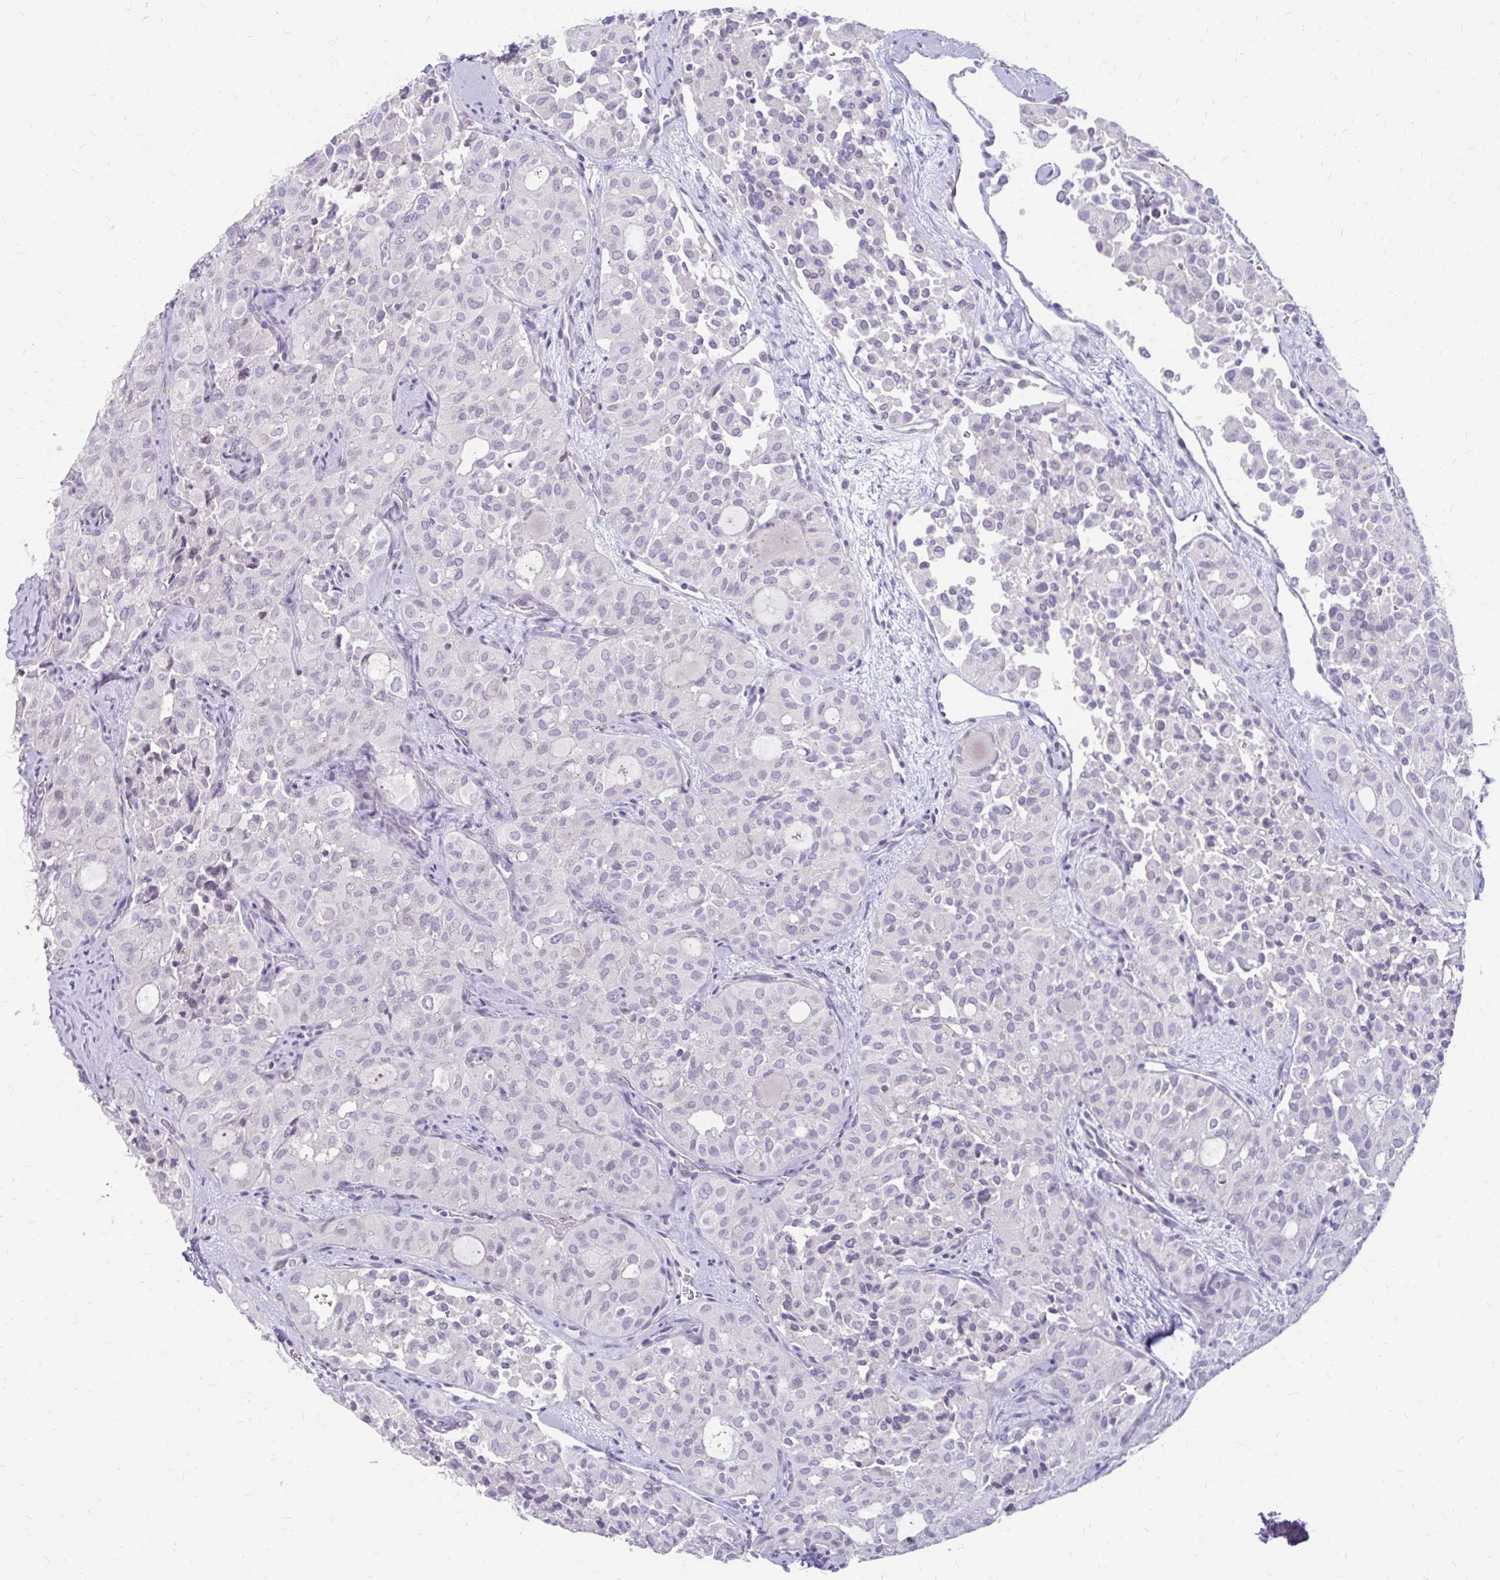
{"staining": {"intensity": "negative", "quantity": "none", "location": "none"}, "tissue": "thyroid cancer", "cell_type": "Tumor cells", "image_type": "cancer", "snomed": [{"axis": "morphology", "description": "Follicular adenoma carcinoma, NOS"}, {"axis": "topography", "description": "Thyroid gland"}], "caption": "Protein analysis of follicular adenoma carcinoma (thyroid) reveals no significant positivity in tumor cells.", "gene": "RGS16", "patient": {"sex": "male", "age": 75}}